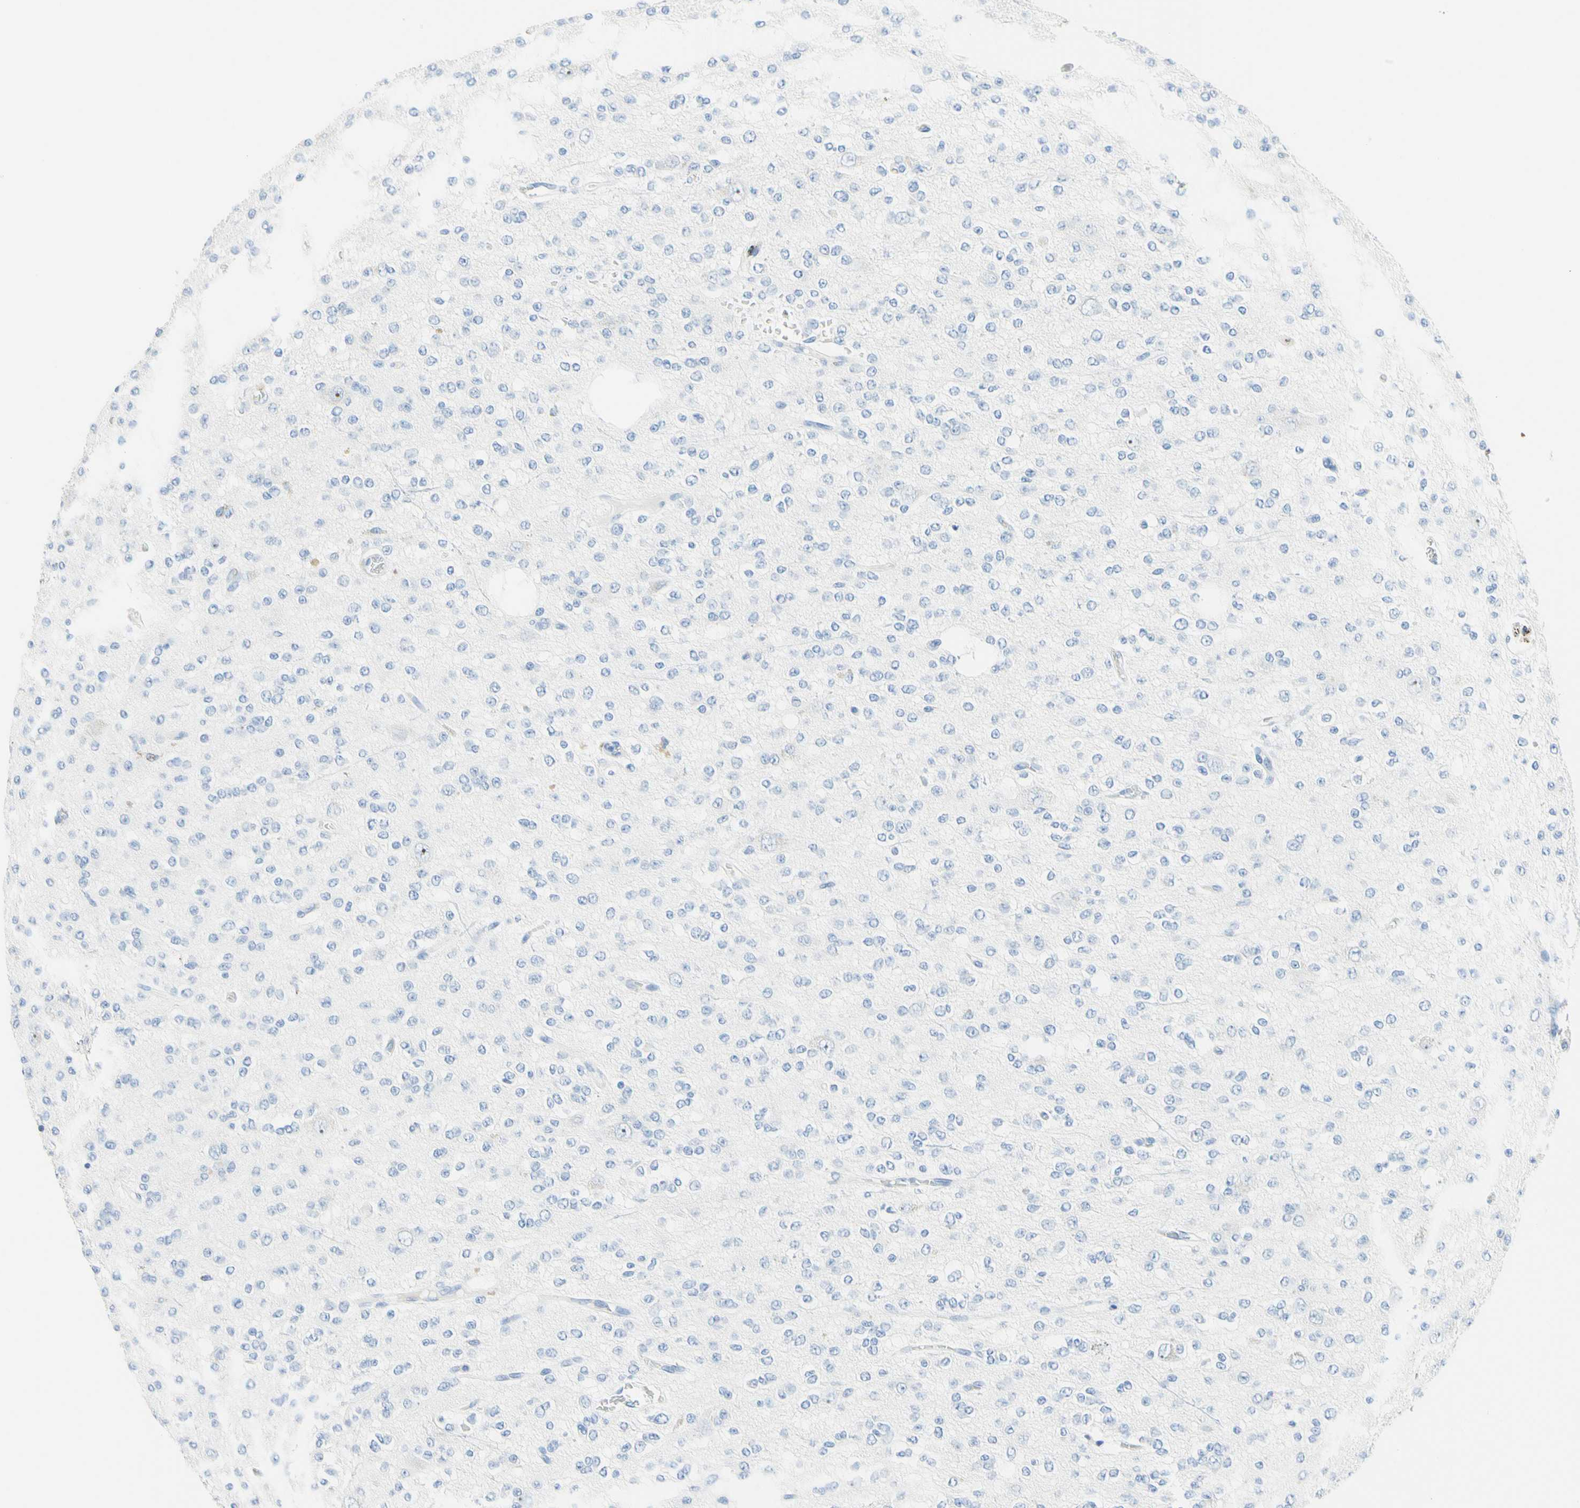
{"staining": {"intensity": "negative", "quantity": "none", "location": "none"}, "tissue": "glioma", "cell_type": "Tumor cells", "image_type": "cancer", "snomed": [{"axis": "morphology", "description": "Glioma, malignant, Low grade"}, {"axis": "topography", "description": "Brain"}], "caption": "Immunohistochemistry of glioma shows no staining in tumor cells.", "gene": "CYSLTR1", "patient": {"sex": "male", "age": 38}}